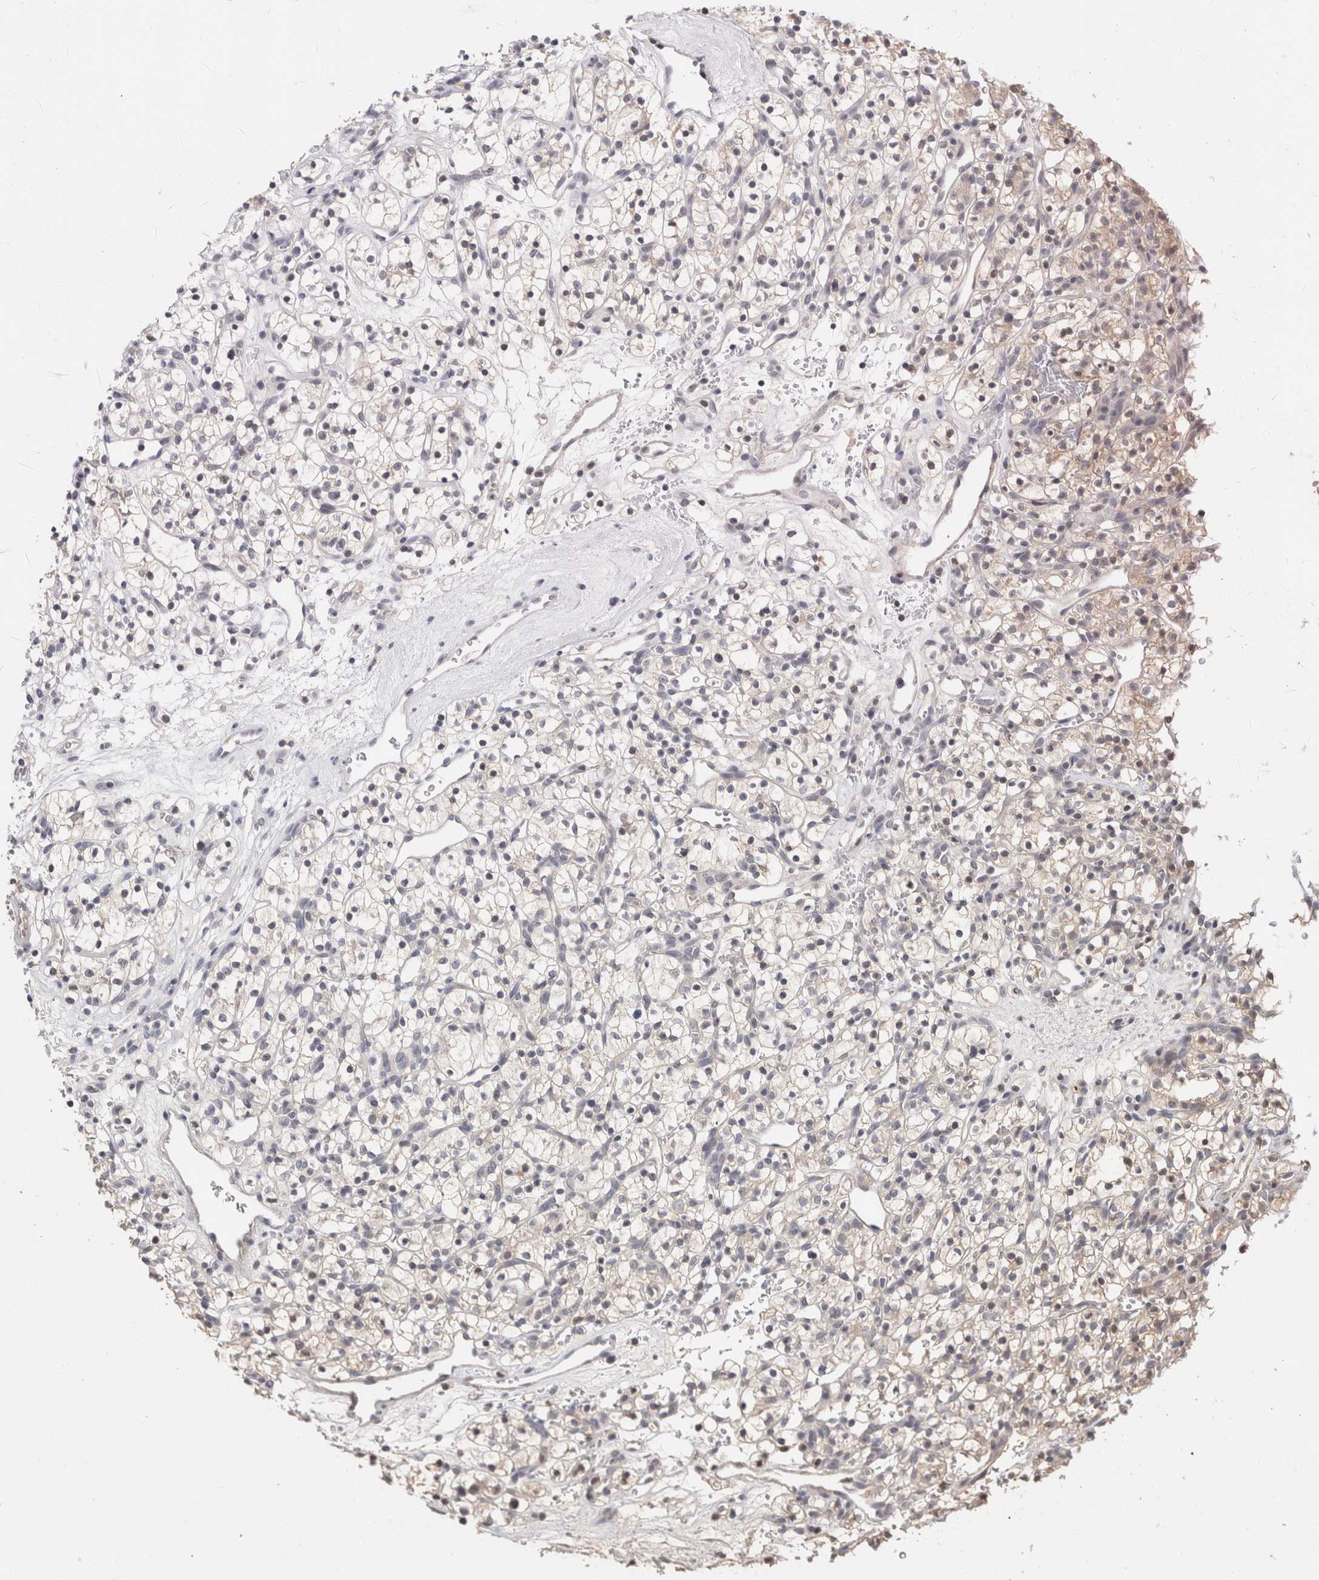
{"staining": {"intensity": "weak", "quantity": "<25%", "location": "cytoplasmic/membranous"}, "tissue": "renal cancer", "cell_type": "Tumor cells", "image_type": "cancer", "snomed": [{"axis": "morphology", "description": "Adenocarcinoma, NOS"}, {"axis": "topography", "description": "Kidney"}], "caption": "An immunohistochemistry (IHC) micrograph of renal cancer (adenocarcinoma) is shown. There is no staining in tumor cells of renal cancer (adenocarcinoma).", "gene": "CRAT", "patient": {"sex": "female", "age": 57}}